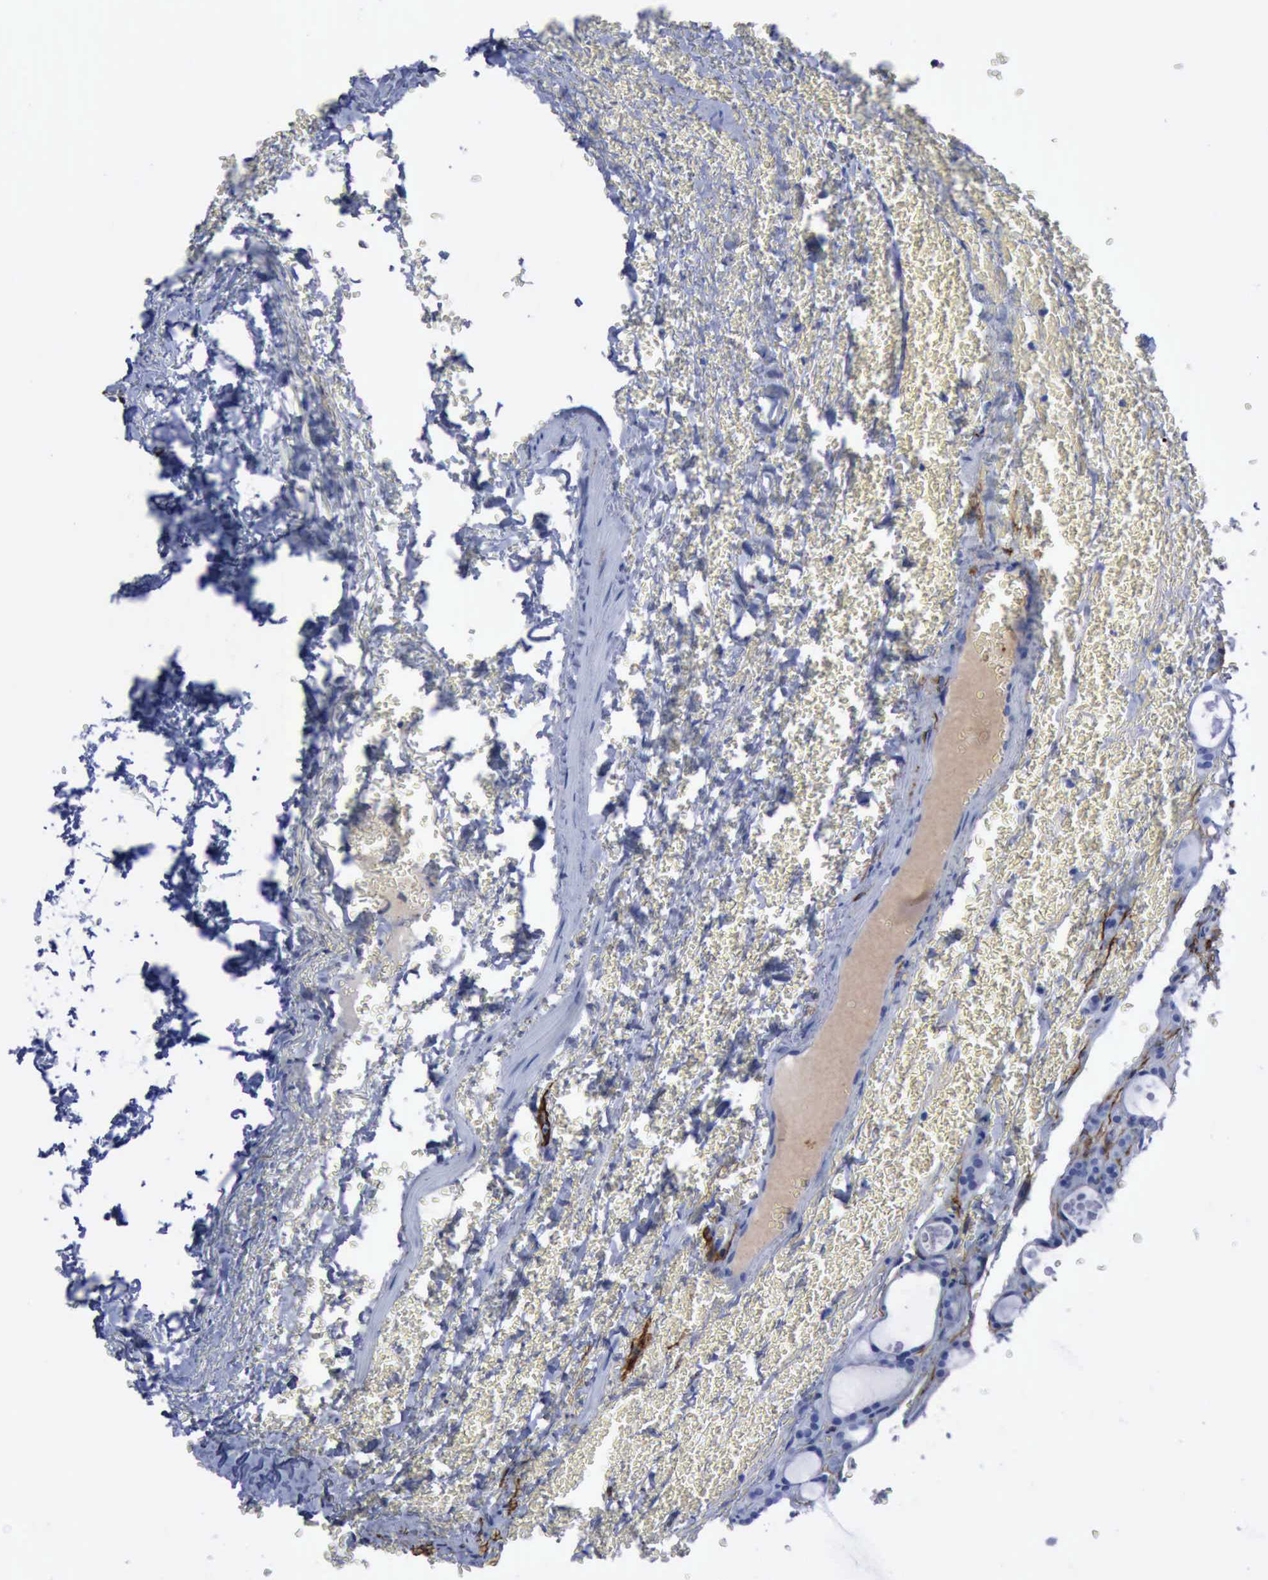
{"staining": {"intensity": "negative", "quantity": "none", "location": "none"}, "tissue": "thyroid cancer", "cell_type": "Tumor cells", "image_type": "cancer", "snomed": [{"axis": "morphology", "description": "Follicular adenoma carcinoma, NOS"}, {"axis": "topography", "description": "Thyroid gland"}], "caption": "An immunohistochemistry image of thyroid follicular adenoma carcinoma is shown. There is no staining in tumor cells of thyroid follicular adenoma carcinoma. (DAB (3,3'-diaminobenzidine) immunohistochemistry with hematoxylin counter stain).", "gene": "NGFR", "patient": {"sex": "female", "age": 71}}